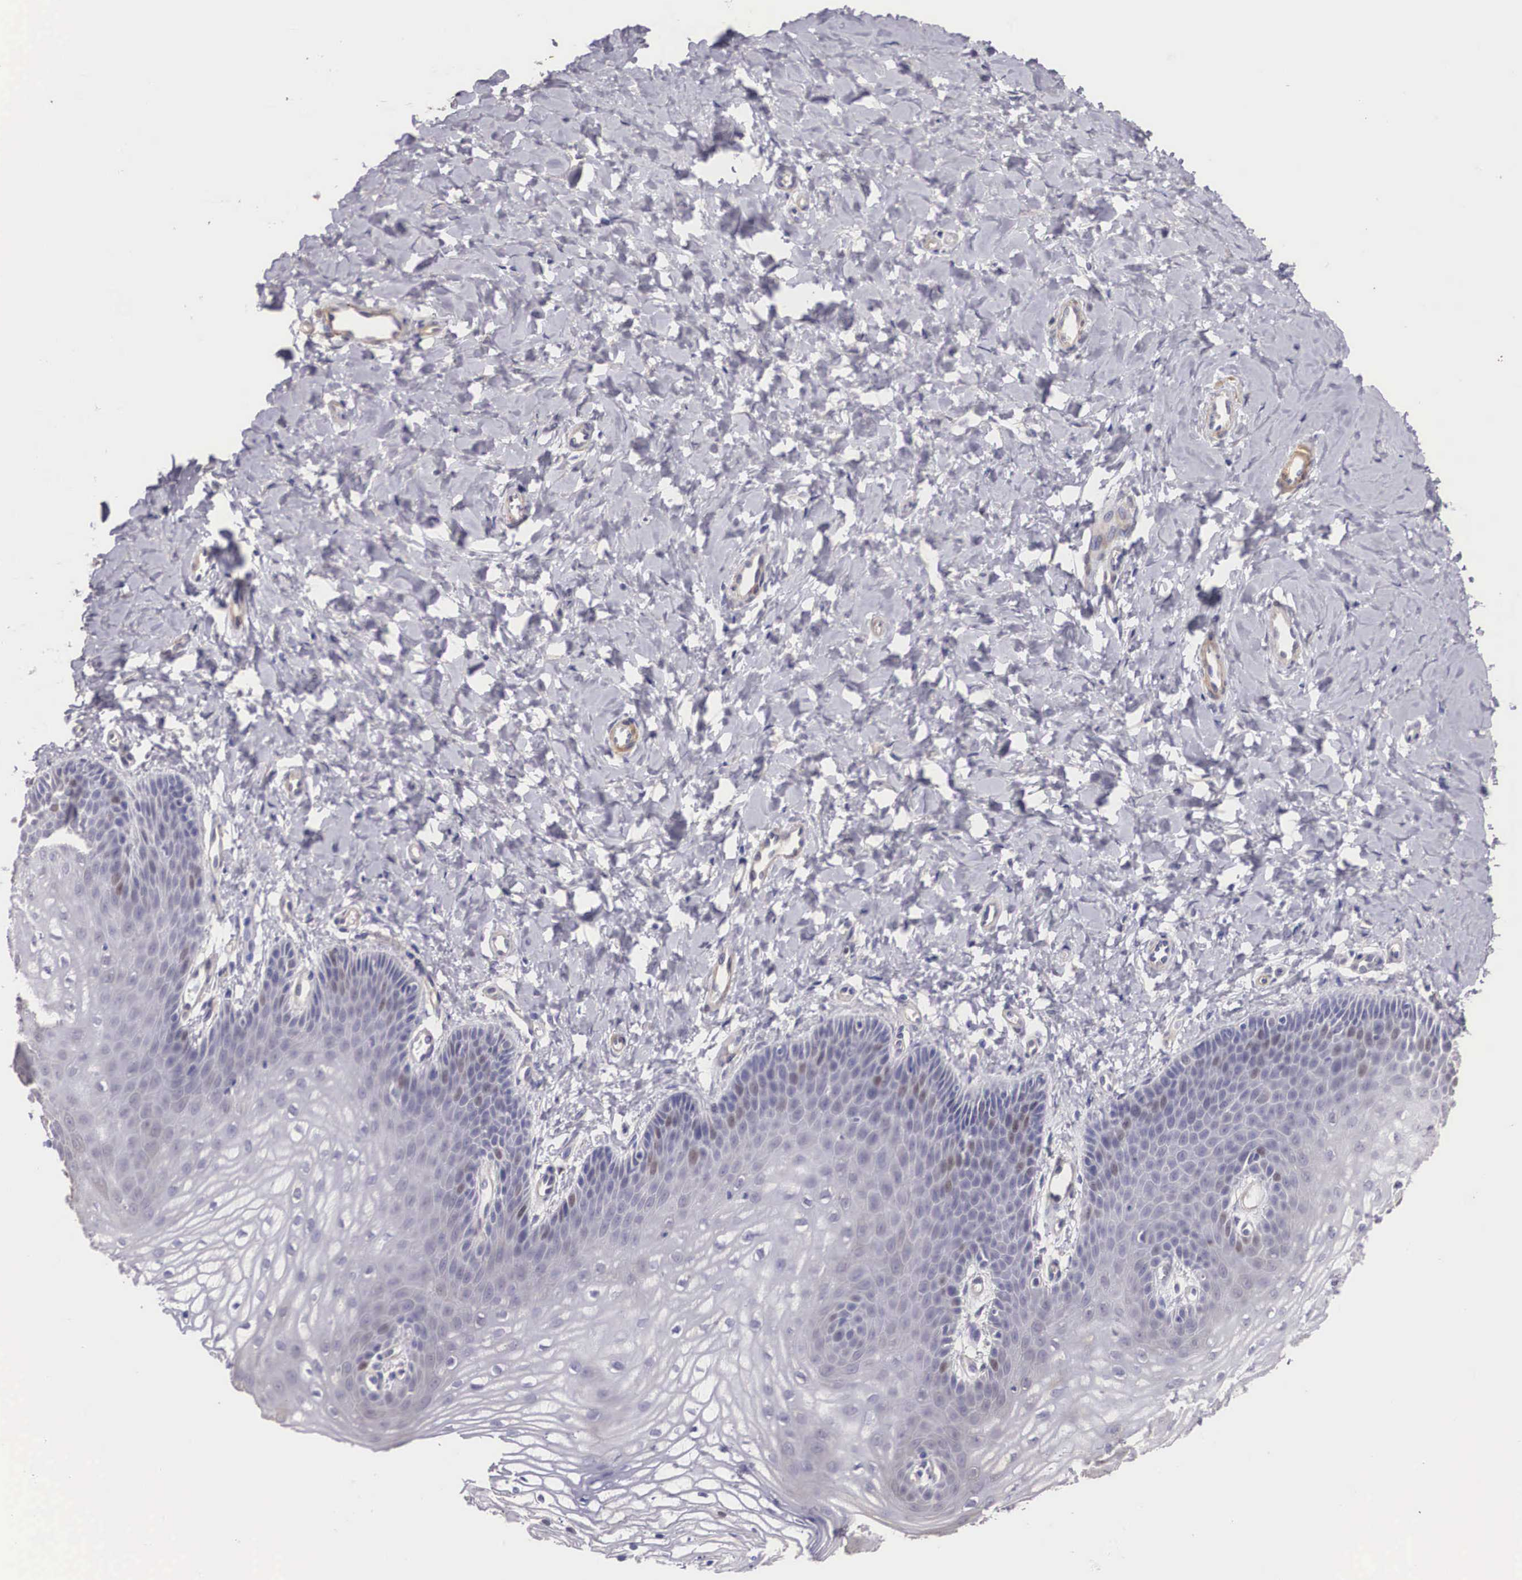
{"staining": {"intensity": "weak", "quantity": "<25%", "location": "cytoplasmic/membranous"}, "tissue": "vagina", "cell_type": "Squamous epithelial cells", "image_type": "normal", "snomed": [{"axis": "morphology", "description": "Normal tissue, NOS"}, {"axis": "topography", "description": "Vagina"}], "caption": "Squamous epithelial cells show no significant protein expression in benign vagina.", "gene": "ENOX2", "patient": {"sex": "female", "age": 68}}